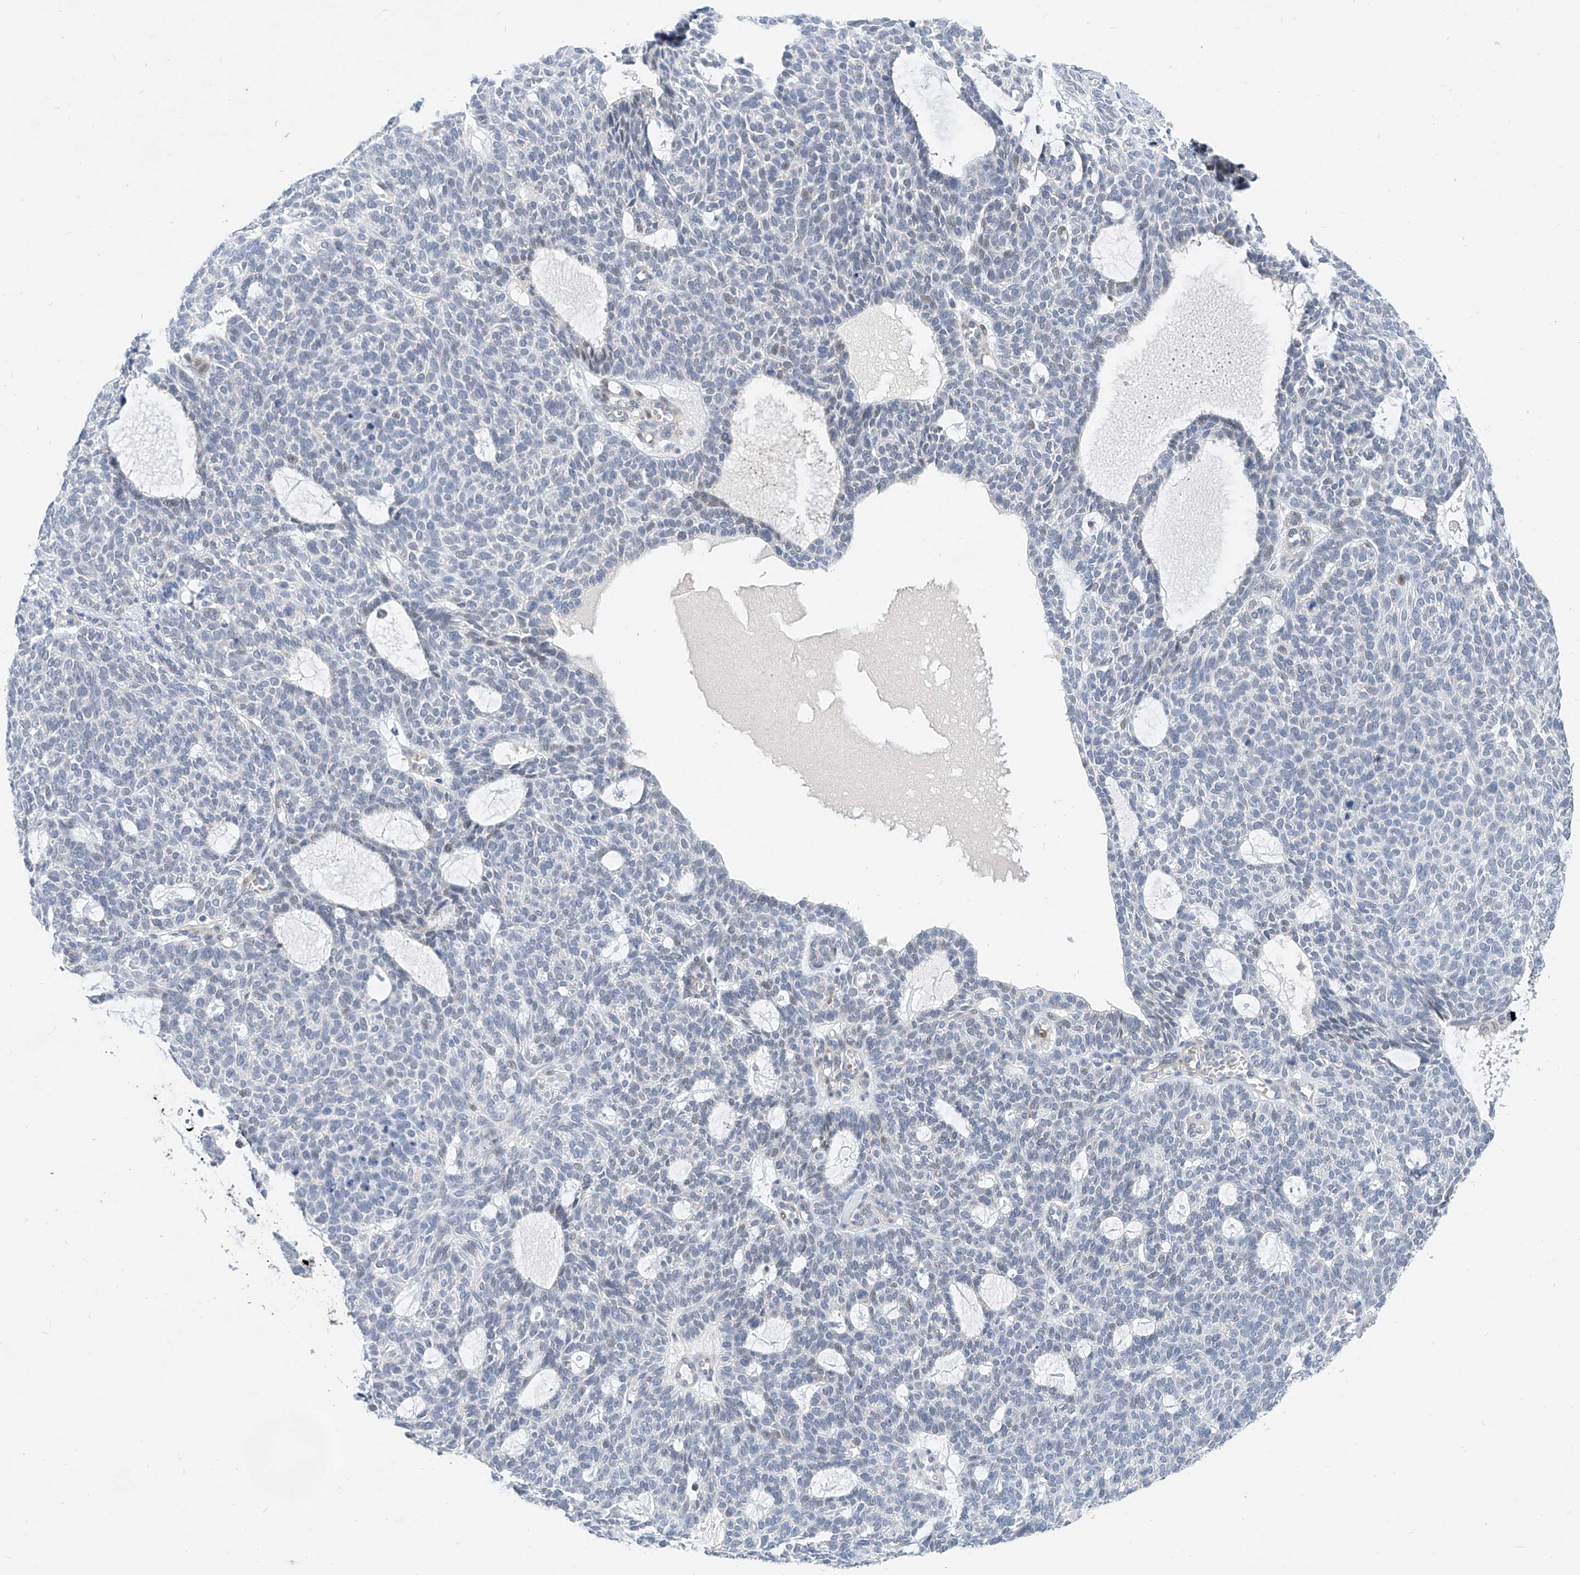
{"staining": {"intensity": "negative", "quantity": "none", "location": "none"}, "tissue": "skin cancer", "cell_type": "Tumor cells", "image_type": "cancer", "snomed": [{"axis": "morphology", "description": "Squamous cell carcinoma, NOS"}, {"axis": "topography", "description": "Skin"}], "caption": "The image displays no significant staining in tumor cells of squamous cell carcinoma (skin).", "gene": "BPTF", "patient": {"sex": "female", "age": 90}}